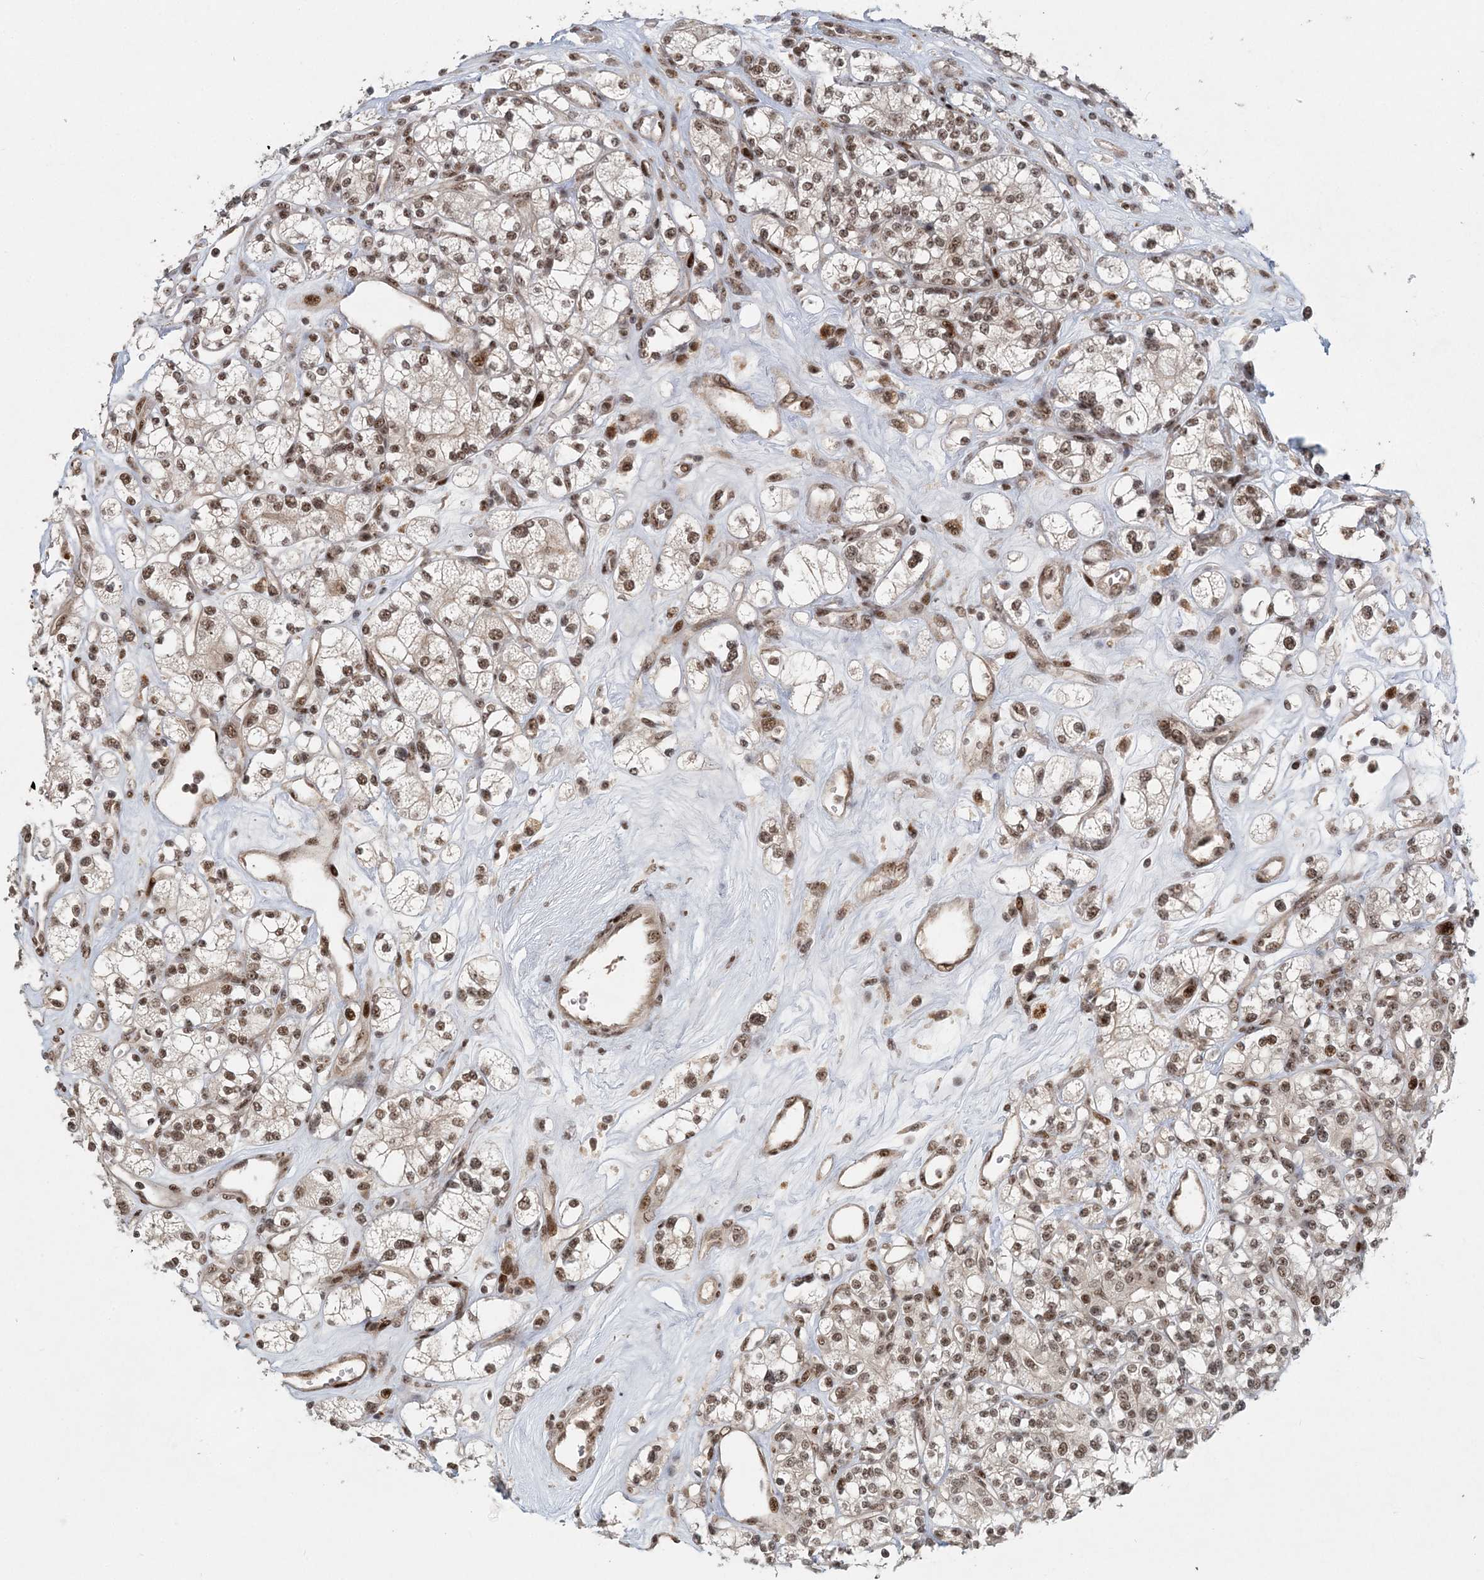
{"staining": {"intensity": "moderate", "quantity": ">75%", "location": "nuclear"}, "tissue": "renal cancer", "cell_type": "Tumor cells", "image_type": "cancer", "snomed": [{"axis": "morphology", "description": "Adenocarcinoma, NOS"}, {"axis": "topography", "description": "Kidney"}], "caption": "Immunohistochemical staining of human renal cancer (adenocarcinoma) demonstrates medium levels of moderate nuclear protein positivity in about >75% of tumor cells.", "gene": "CWC22", "patient": {"sex": "male", "age": 77}}